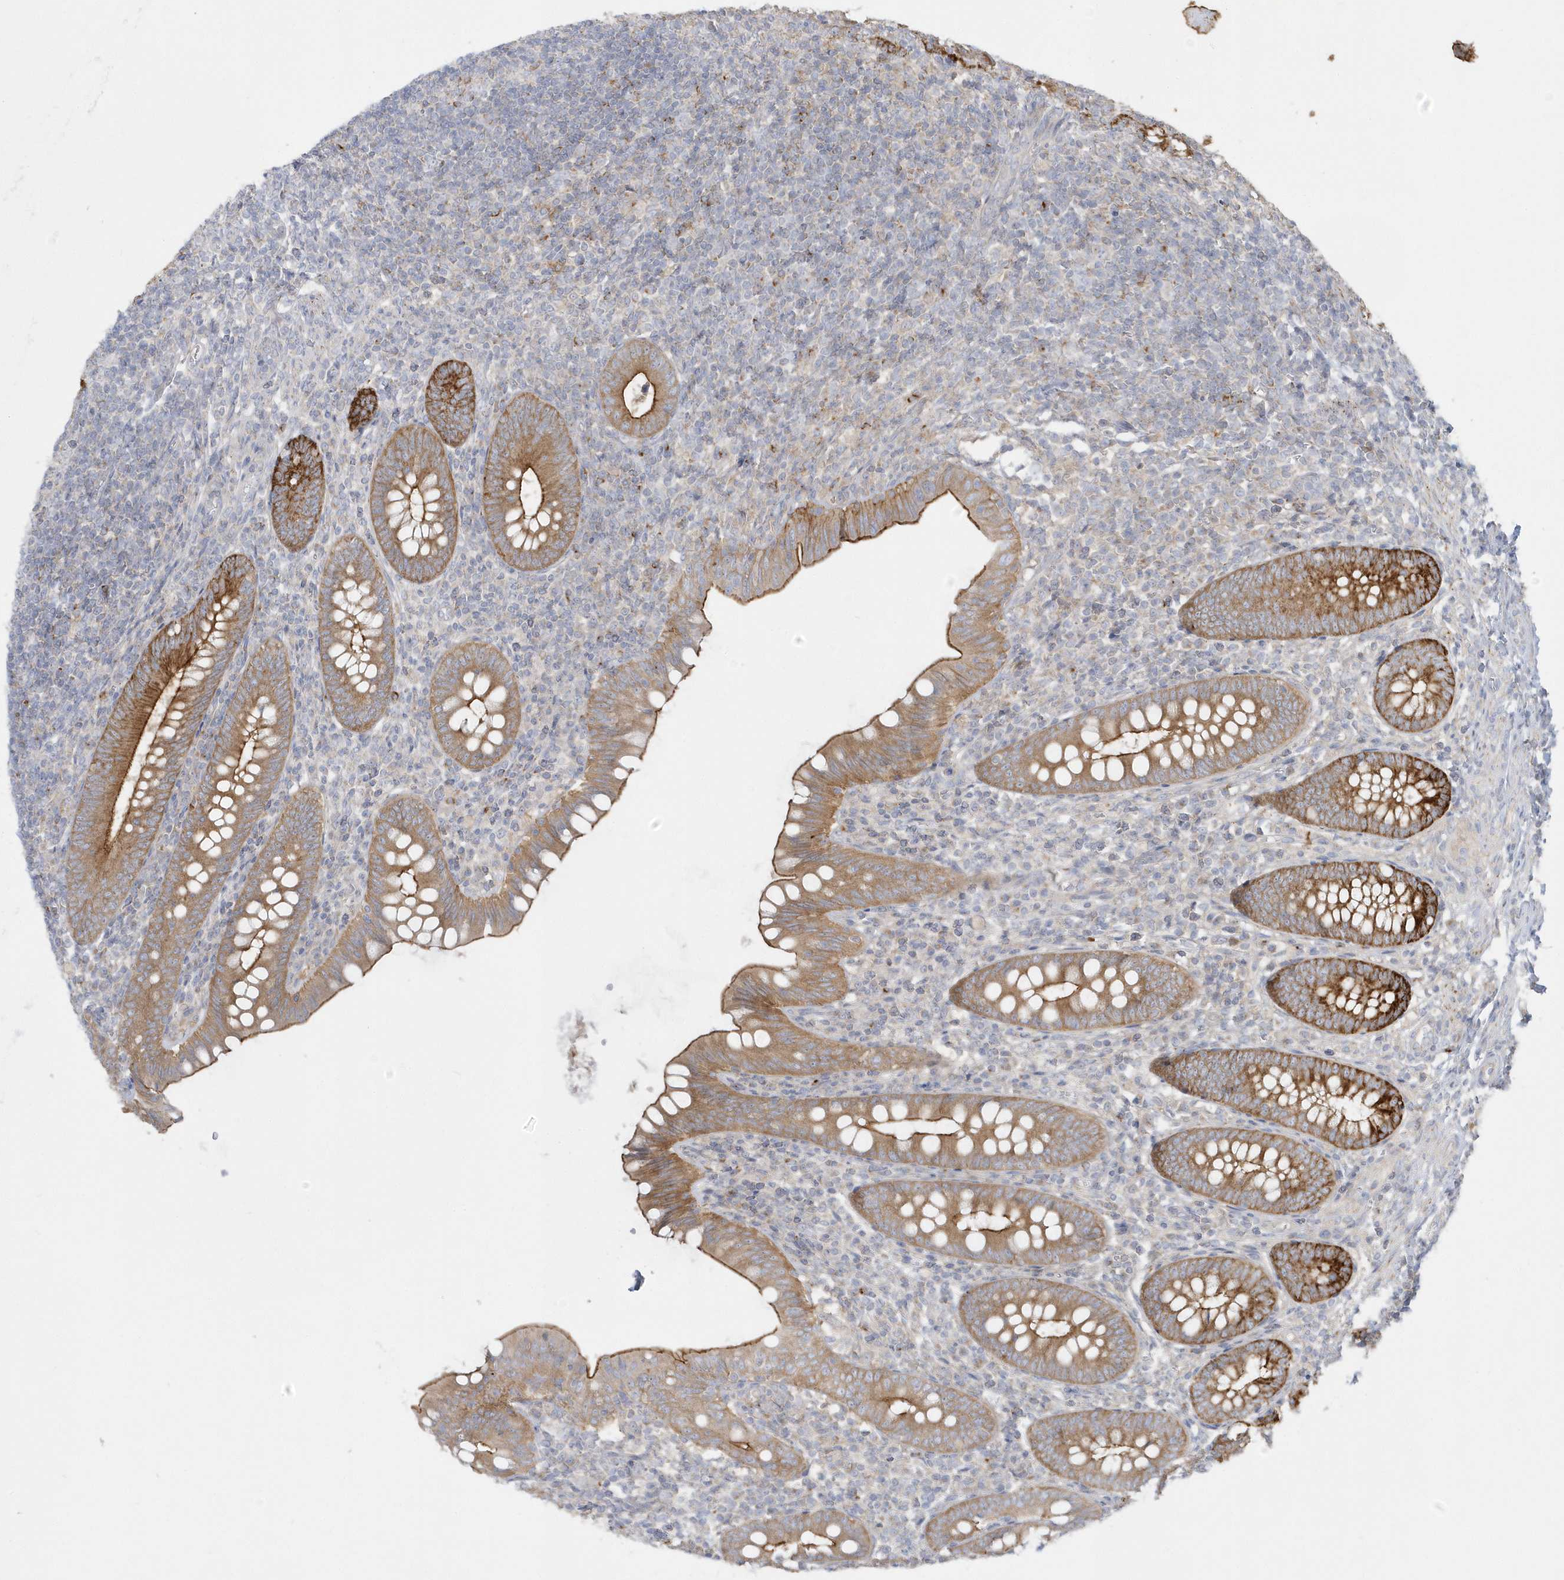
{"staining": {"intensity": "strong", "quantity": ">75%", "location": "cytoplasmic/membranous"}, "tissue": "appendix", "cell_type": "Glandular cells", "image_type": "normal", "snomed": [{"axis": "morphology", "description": "Normal tissue, NOS"}, {"axis": "topography", "description": "Appendix"}], "caption": "Glandular cells exhibit high levels of strong cytoplasmic/membranous staining in approximately >75% of cells in unremarkable human appendix. The protein is shown in brown color, while the nuclei are stained blue.", "gene": "DNAJC18", "patient": {"sex": "male", "age": 14}}